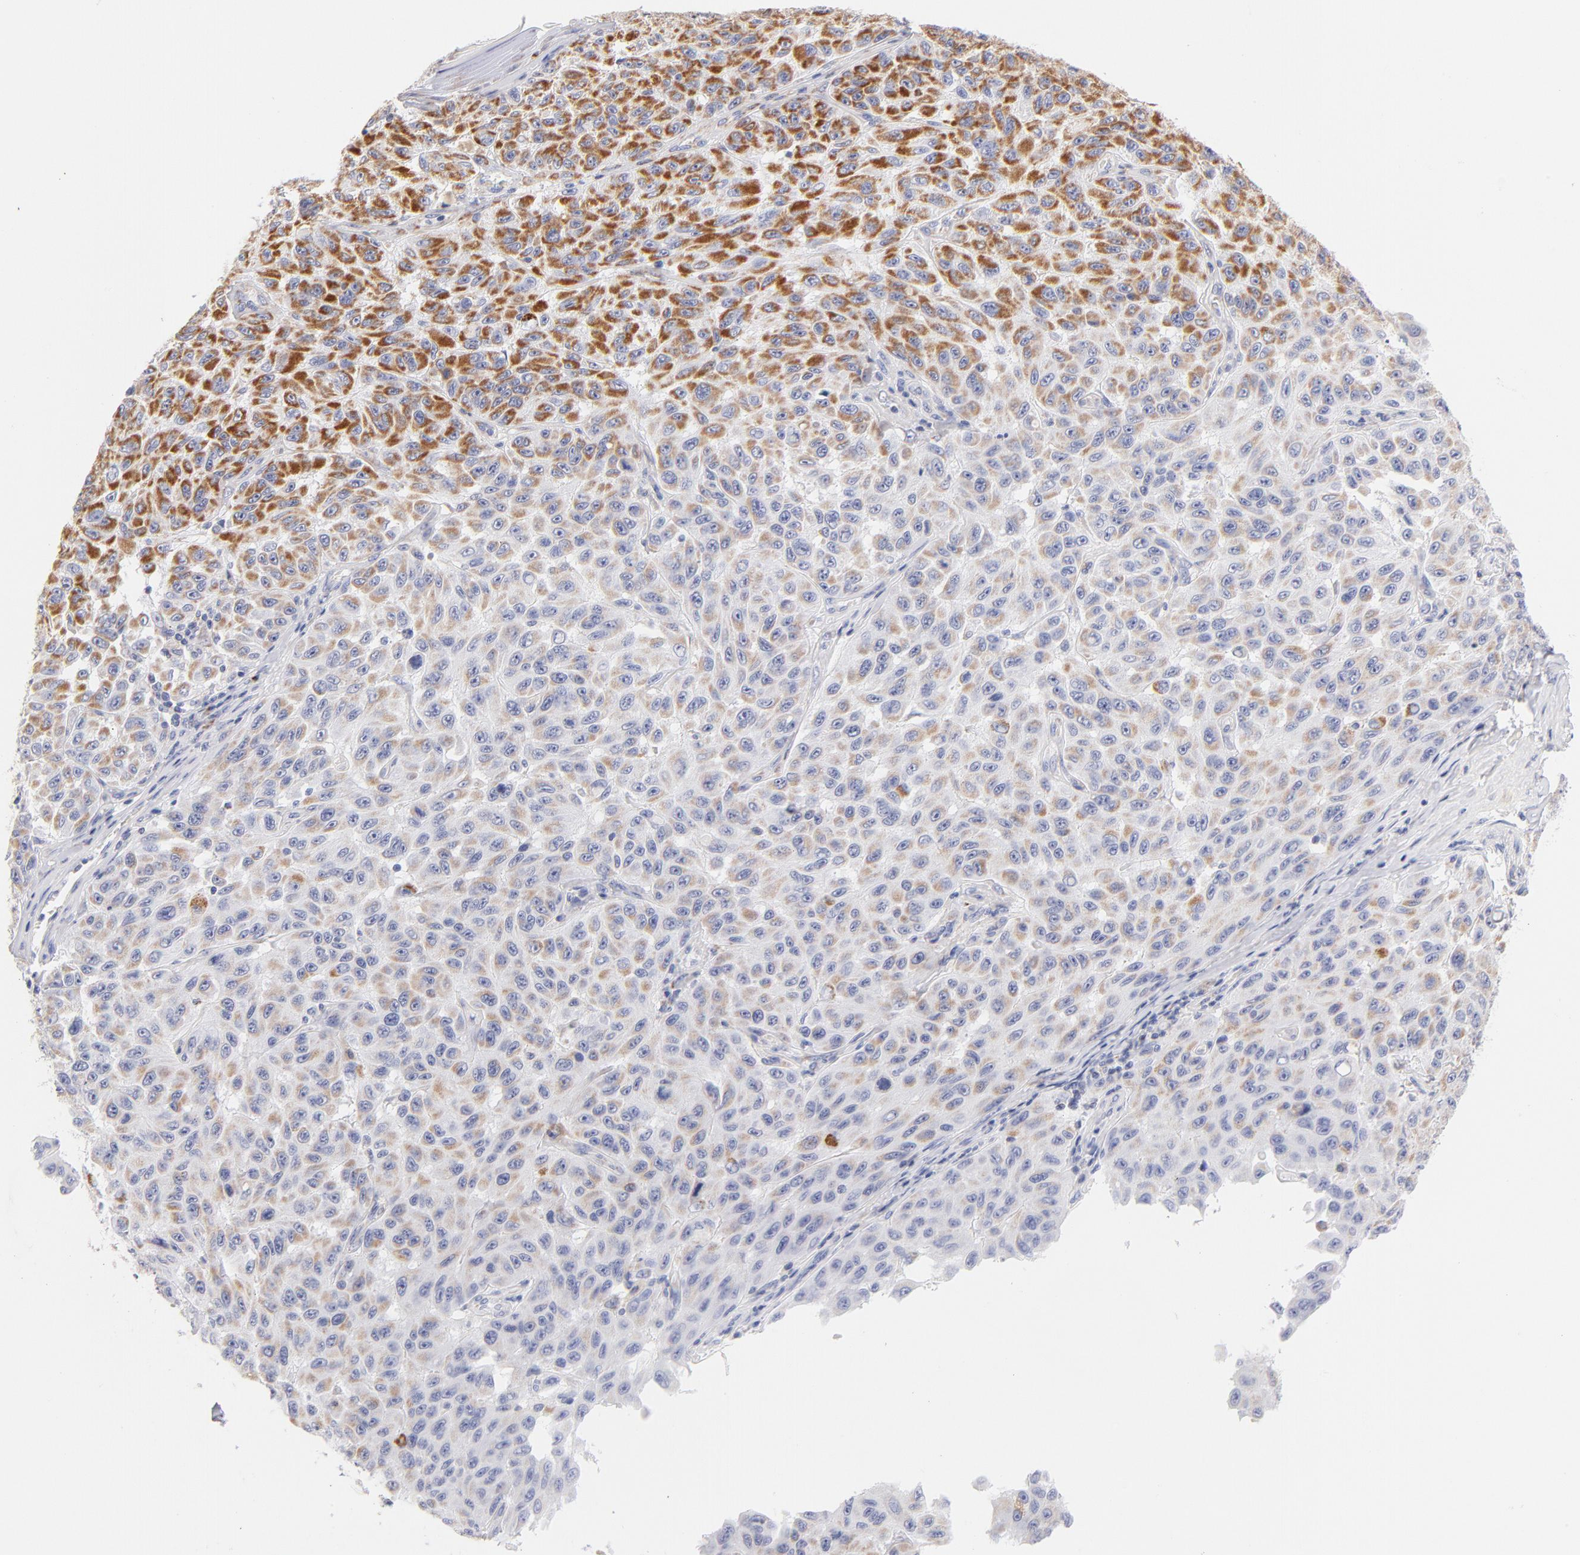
{"staining": {"intensity": "moderate", "quantity": ">75%", "location": "cytoplasmic/membranous"}, "tissue": "melanoma", "cell_type": "Tumor cells", "image_type": "cancer", "snomed": [{"axis": "morphology", "description": "Malignant melanoma, NOS"}, {"axis": "topography", "description": "Skin"}], "caption": "An immunohistochemistry micrograph of tumor tissue is shown. Protein staining in brown shows moderate cytoplasmic/membranous positivity in malignant melanoma within tumor cells. (DAB (3,3'-diaminobenzidine) IHC with brightfield microscopy, high magnification).", "gene": "AIFM1", "patient": {"sex": "male", "age": 30}}